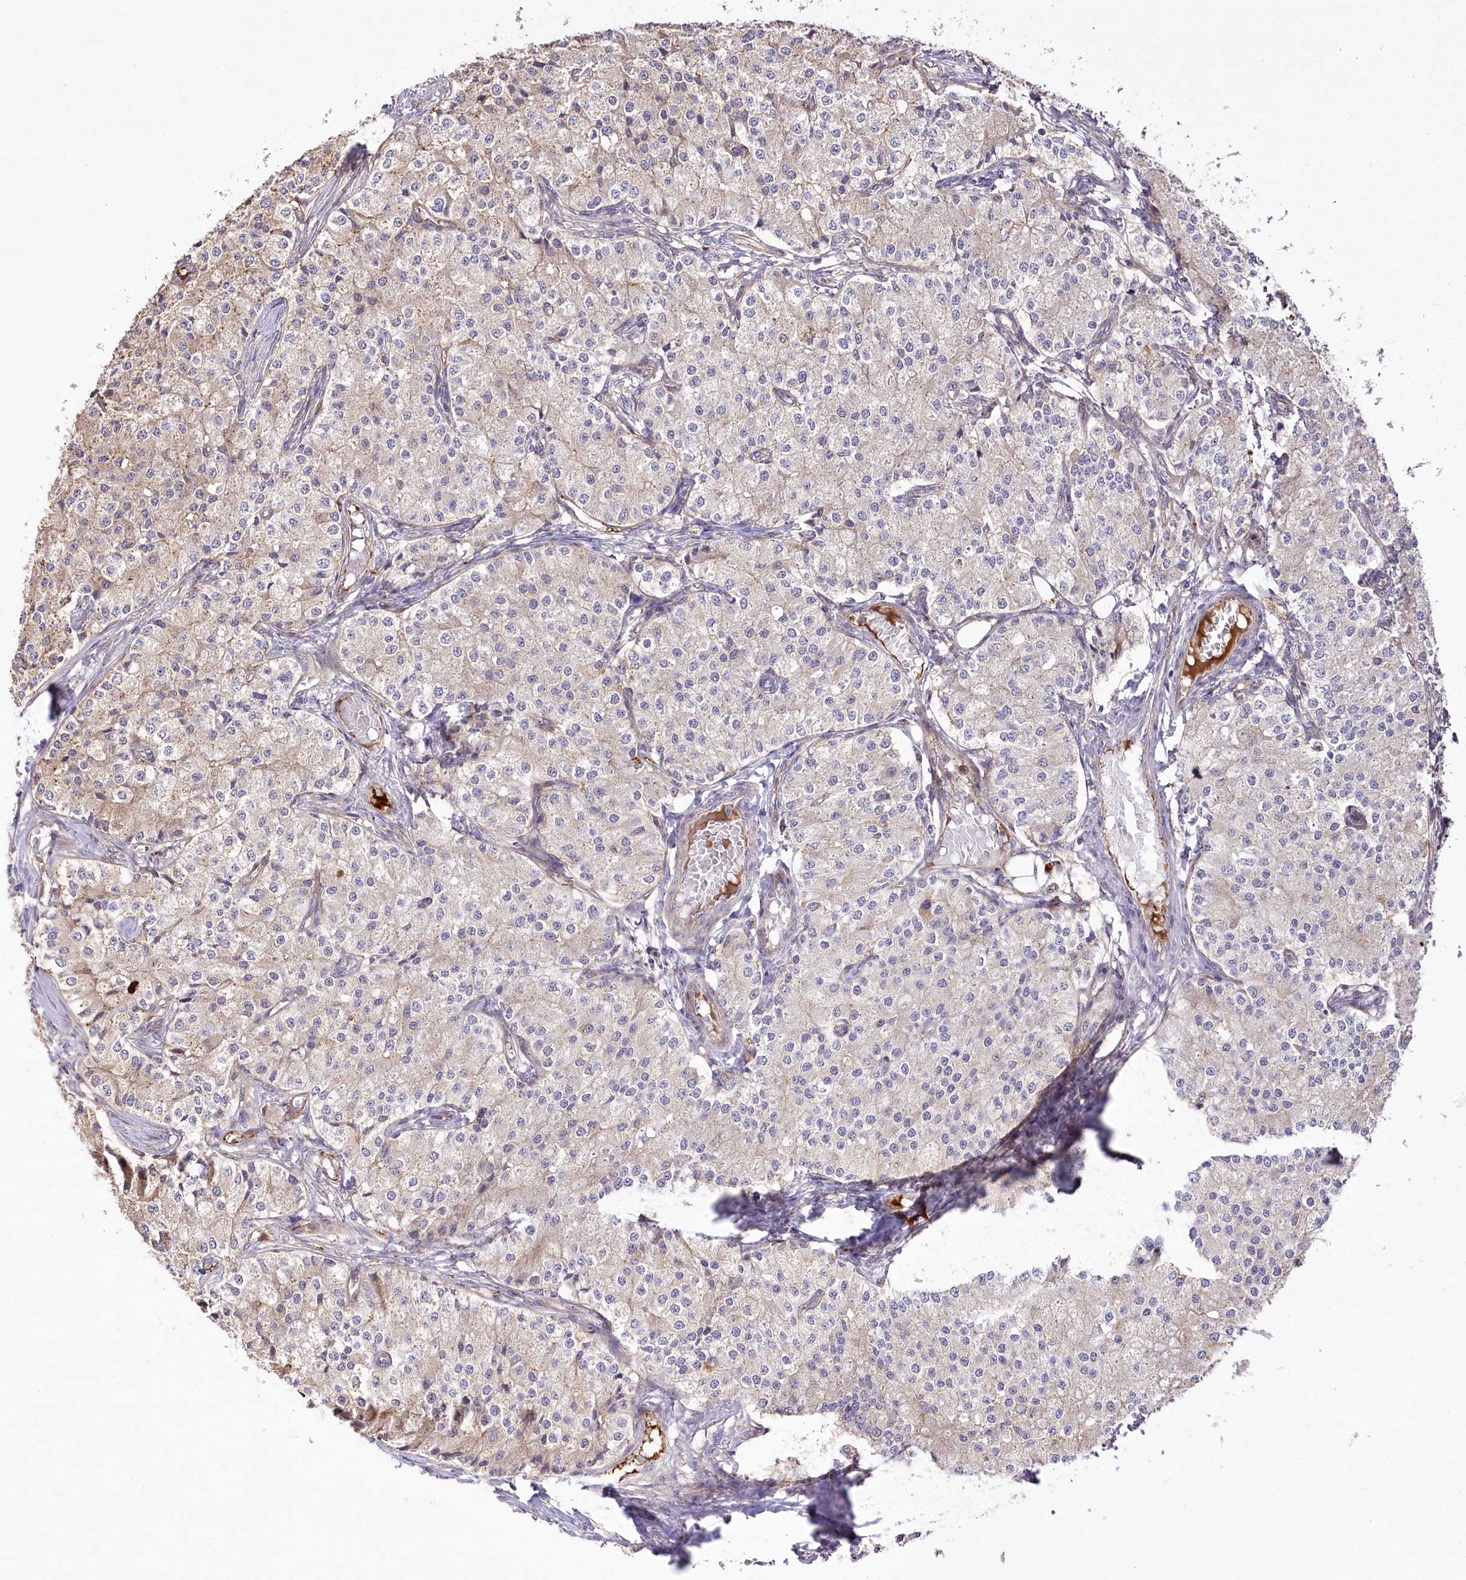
{"staining": {"intensity": "weak", "quantity": "<25%", "location": "cytoplasmic/membranous"}, "tissue": "carcinoid", "cell_type": "Tumor cells", "image_type": "cancer", "snomed": [{"axis": "morphology", "description": "Carcinoid, malignant, NOS"}, {"axis": "topography", "description": "Colon"}], "caption": "Tumor cells show no significant staining in carcinoid (malignant).", "gene": "PSTK", "patient": {"sex": "female", "age": 52}}